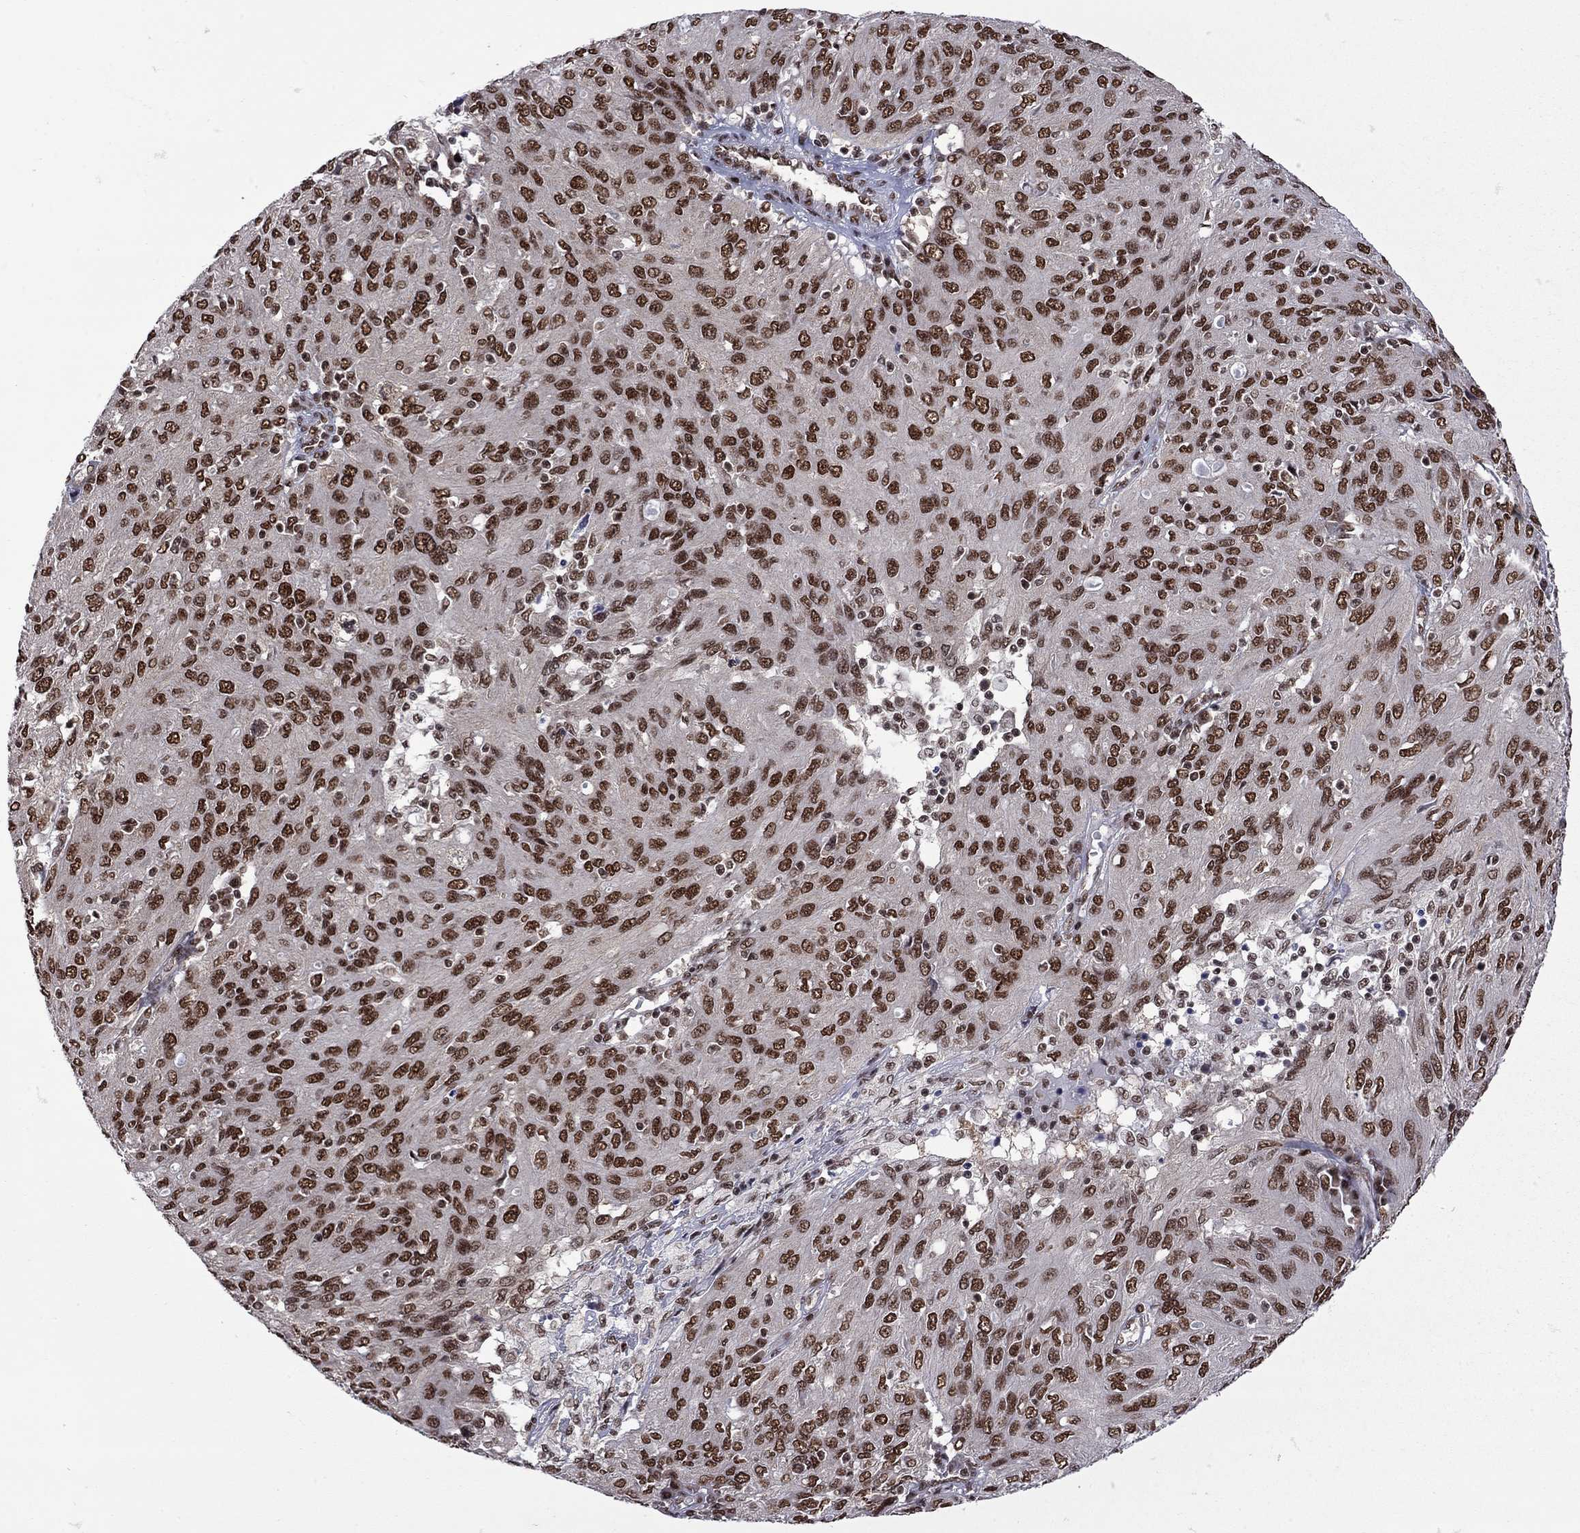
{"staining": {"intensity": "strong", "quantity": ">75%", "location": "nuclear"}, "tissue": "ovarian cancer", "cell_type": "Tumor cells", "image_type": "cancer", "snomed": [{"axis": "morphology", "description": "Carcinoma, endometroid"}, {"axis": "topography", "description": "Ovary"}], "caption": "This photomicrograph displays immunohistochemistry staining of human endometroid carcinoma (ovarian), with high strong nuclear staining in approximately >75% of tumor cells.", "gene": "MED25", "patient": {"sex": "female", "age": 50}}